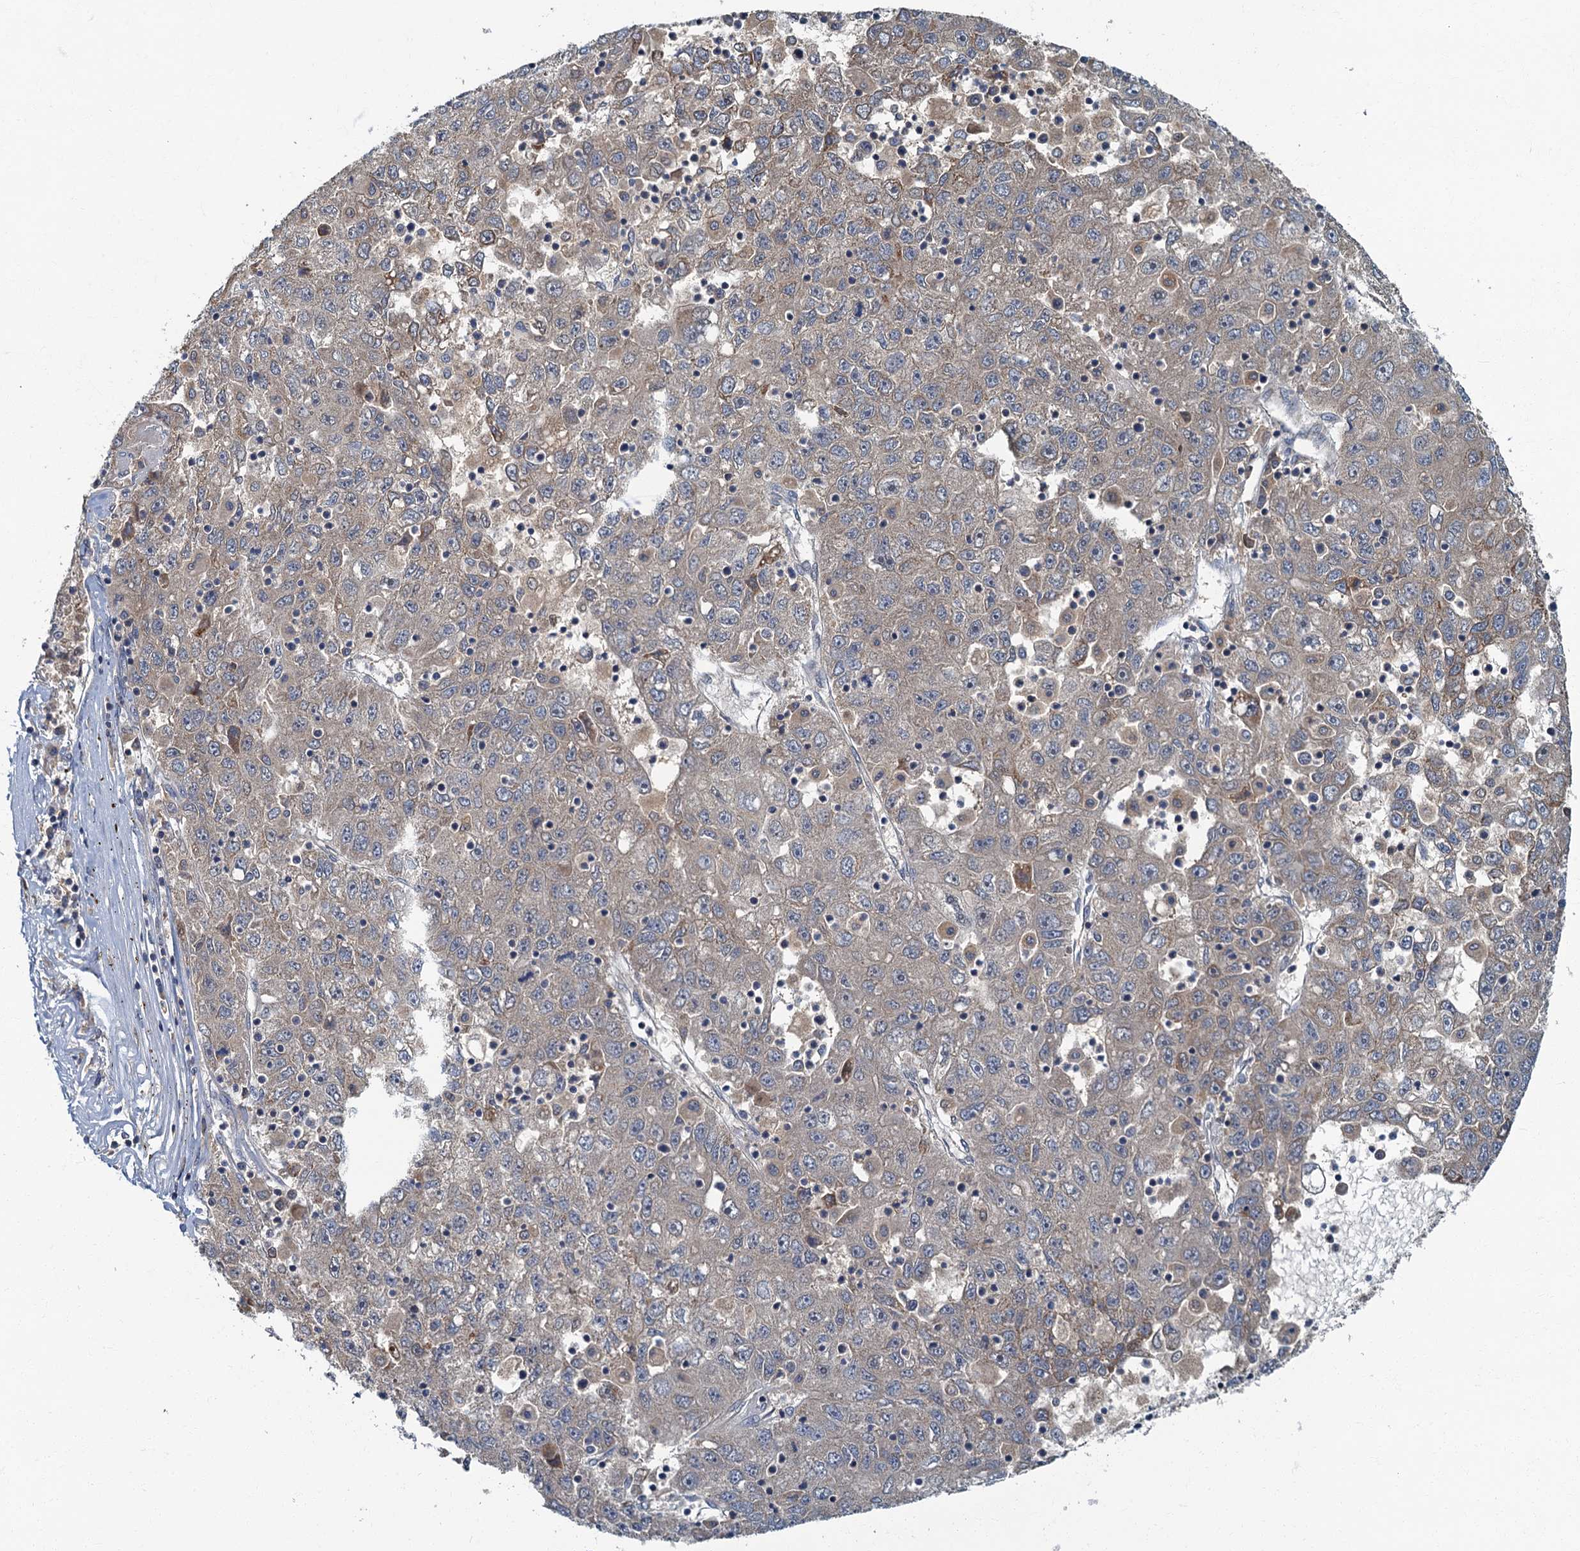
{"staining": {"intensity": "weak", "quantity": "<25%", "location": "cytoplasmic/membranous"}, "tissue": "liver cancer", "cell_type": "Tumor cells", "image_type": "cancer", "snomed": [{"axis": "morphology", "description": "Carcinoma, Hepatocellular, NOS"}, {"axis": "topography", "description": "Liver"}], "caption": "Immunohistochemical staining of human liver cancer (hepatocellular carcinoma) reveals no significant positivity in tumor cells.", "gene": "WDCP", "patient": {"sex": "male", "age": 49}}